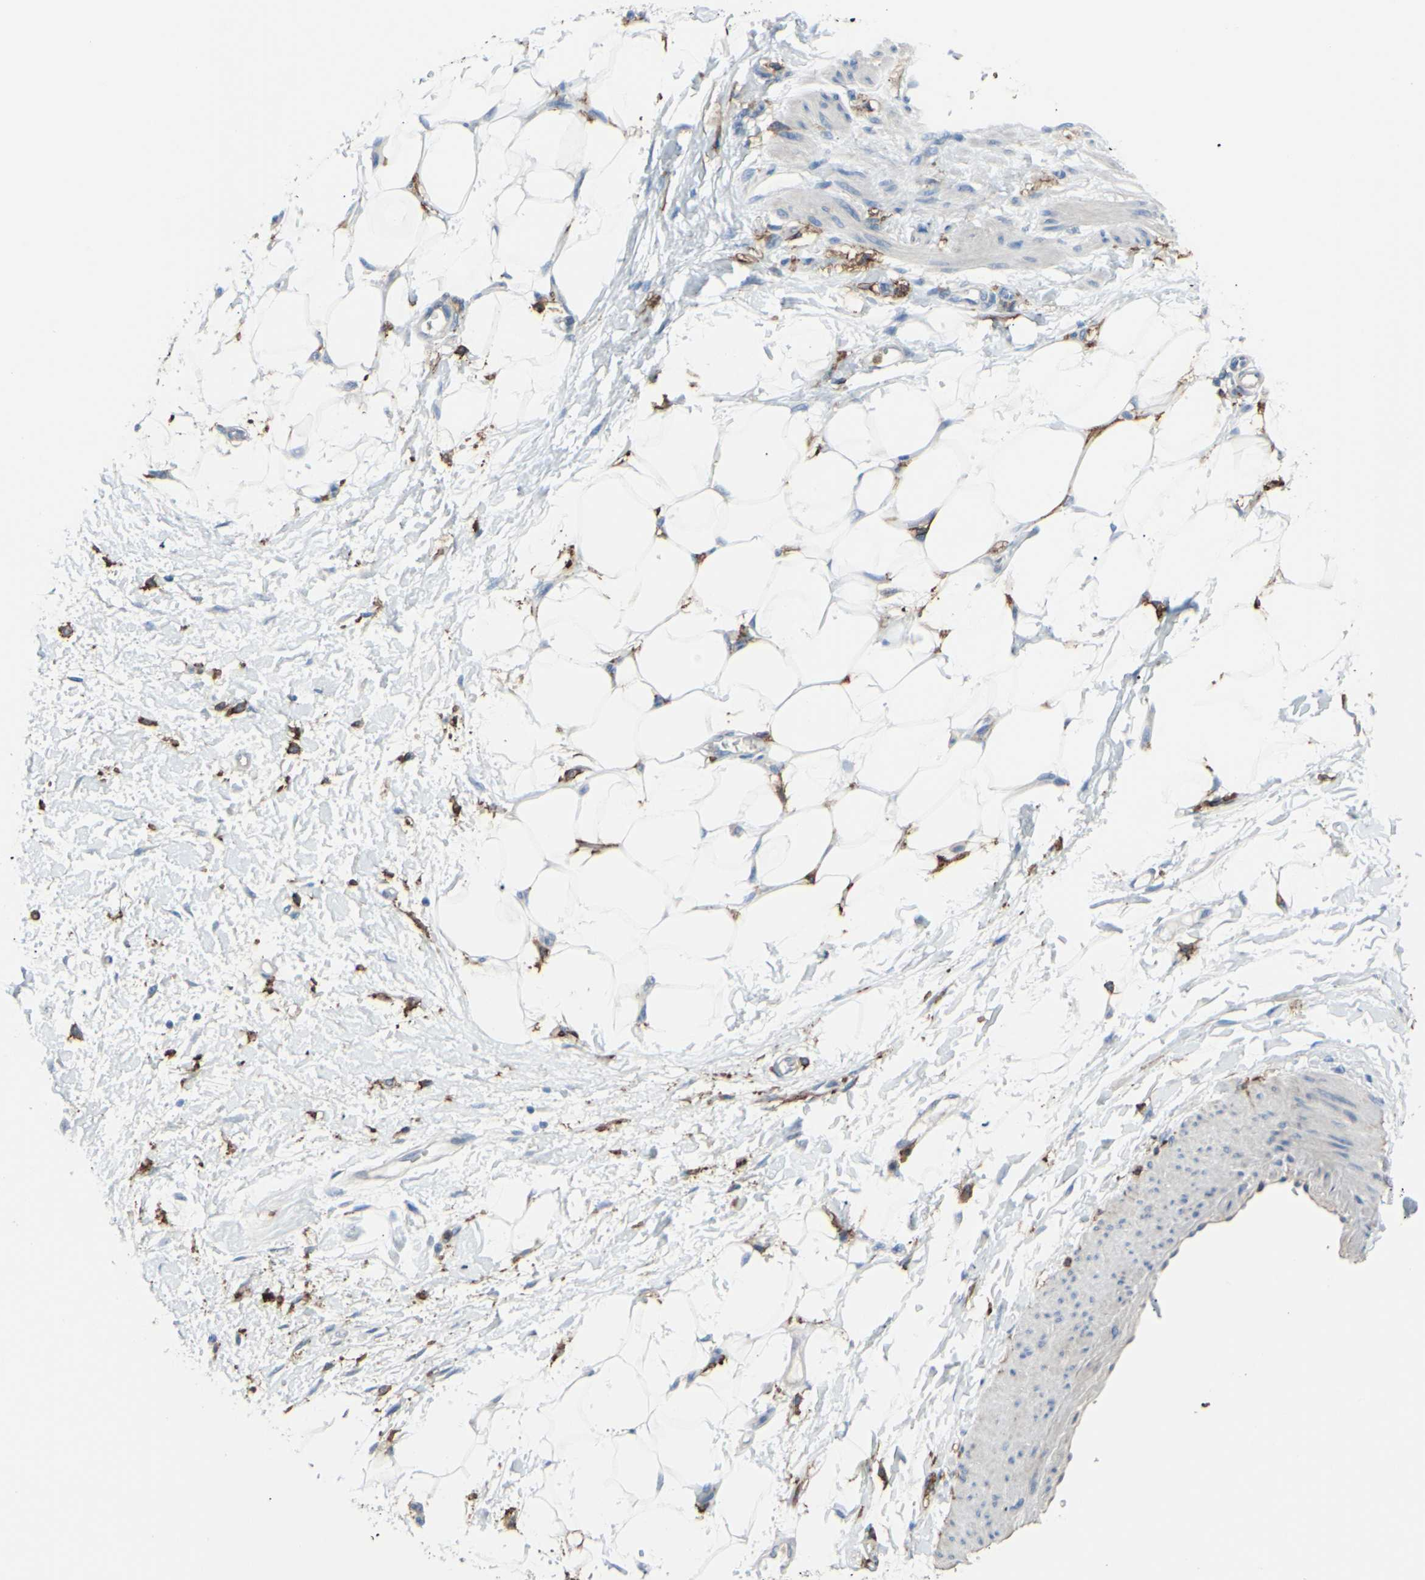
{"staining": {"intensity": "negative", "quantity": "none", "location": "none"}, "tissue": "adipose tissue", "cell_type": "Adipocytes", "image_type": "normal", "snomed": [{"axis": "morphology", "description": "Normal tissue, NOS"}, {"axis": "morphology", "description": "Urothelial carcinoma, High grade"}, {"axis": "topography", "description": "Vascular tissue"}, {"axis": "topography", "description": "Urinary bladder"}], "caption": "Immunohistochemistry of unremarkable adipose tissue exhibits no expression in adipocytes.", "gene": "FCGR2A", "patient": {"sex": "female", "age": 56}}